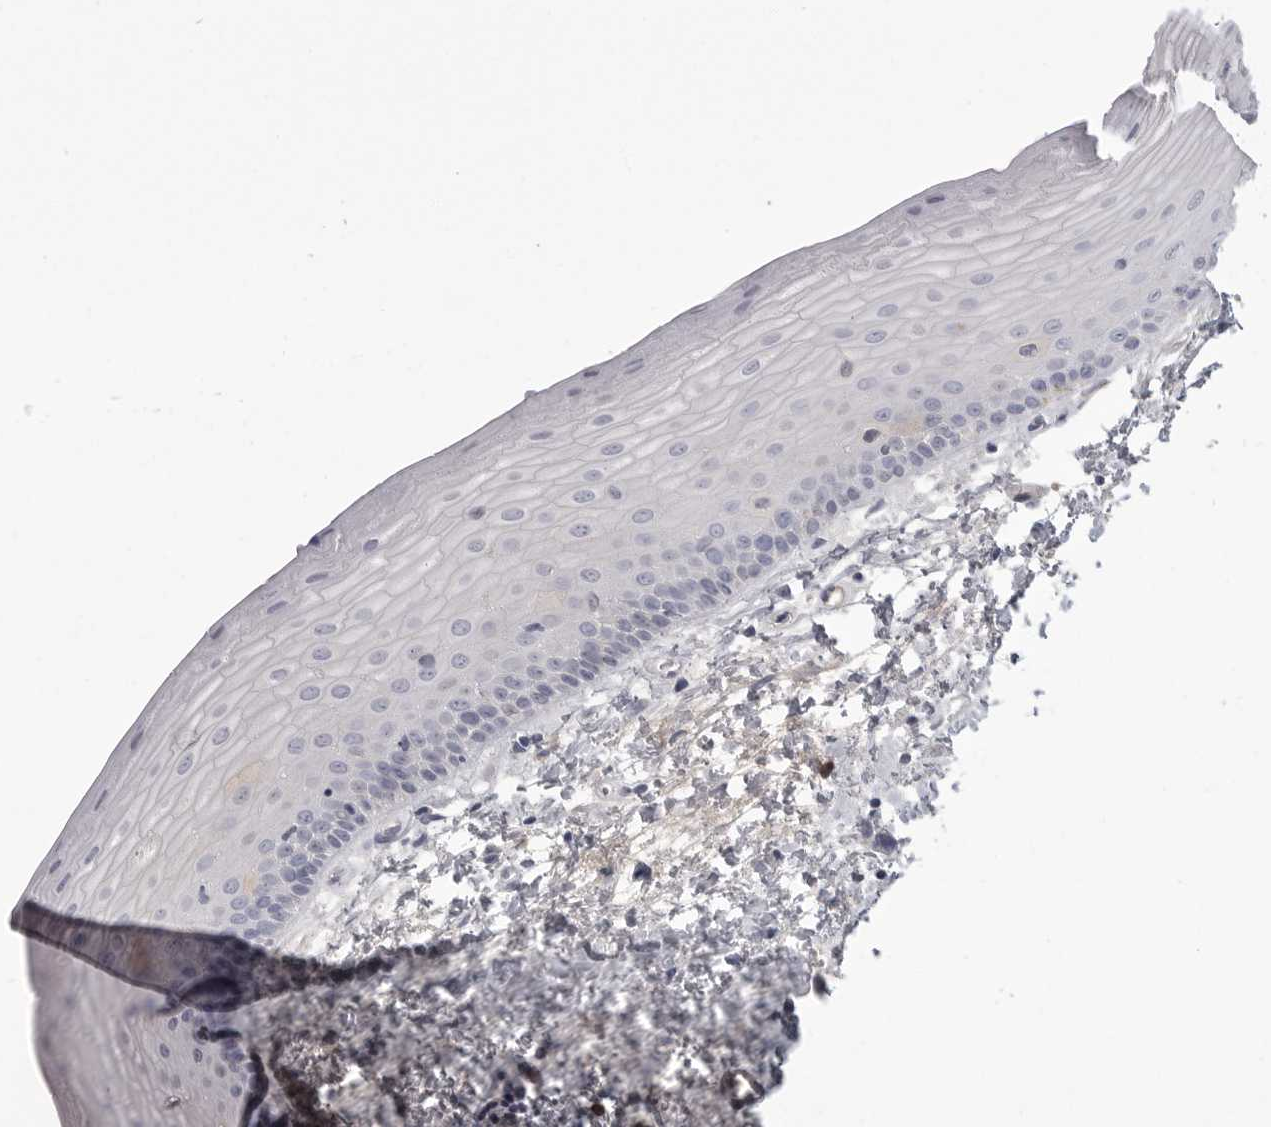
{"staining": {"intensity": "negative", "quantity": "none", "location": "none"}, "tissue": "oral mucosa", "cell_type": "Squamous epithelial cells", "image_type": "normal", "snomed": [{"axis": "morphology", "description": "Normal tissue, NOS"}, {"axis": "topography", "description": "Oral tissue"}], "caption": "High magnification brightfield microscopy of normal oral mucosa stained with DAB (3,3'-diaminobenzidine) (brown) and counterstained with hematoxylin (blue): squamous epithelial cells show no significant expression.", "gene": "FKBP2", "patient": {"sex": "female", "age": 76}}